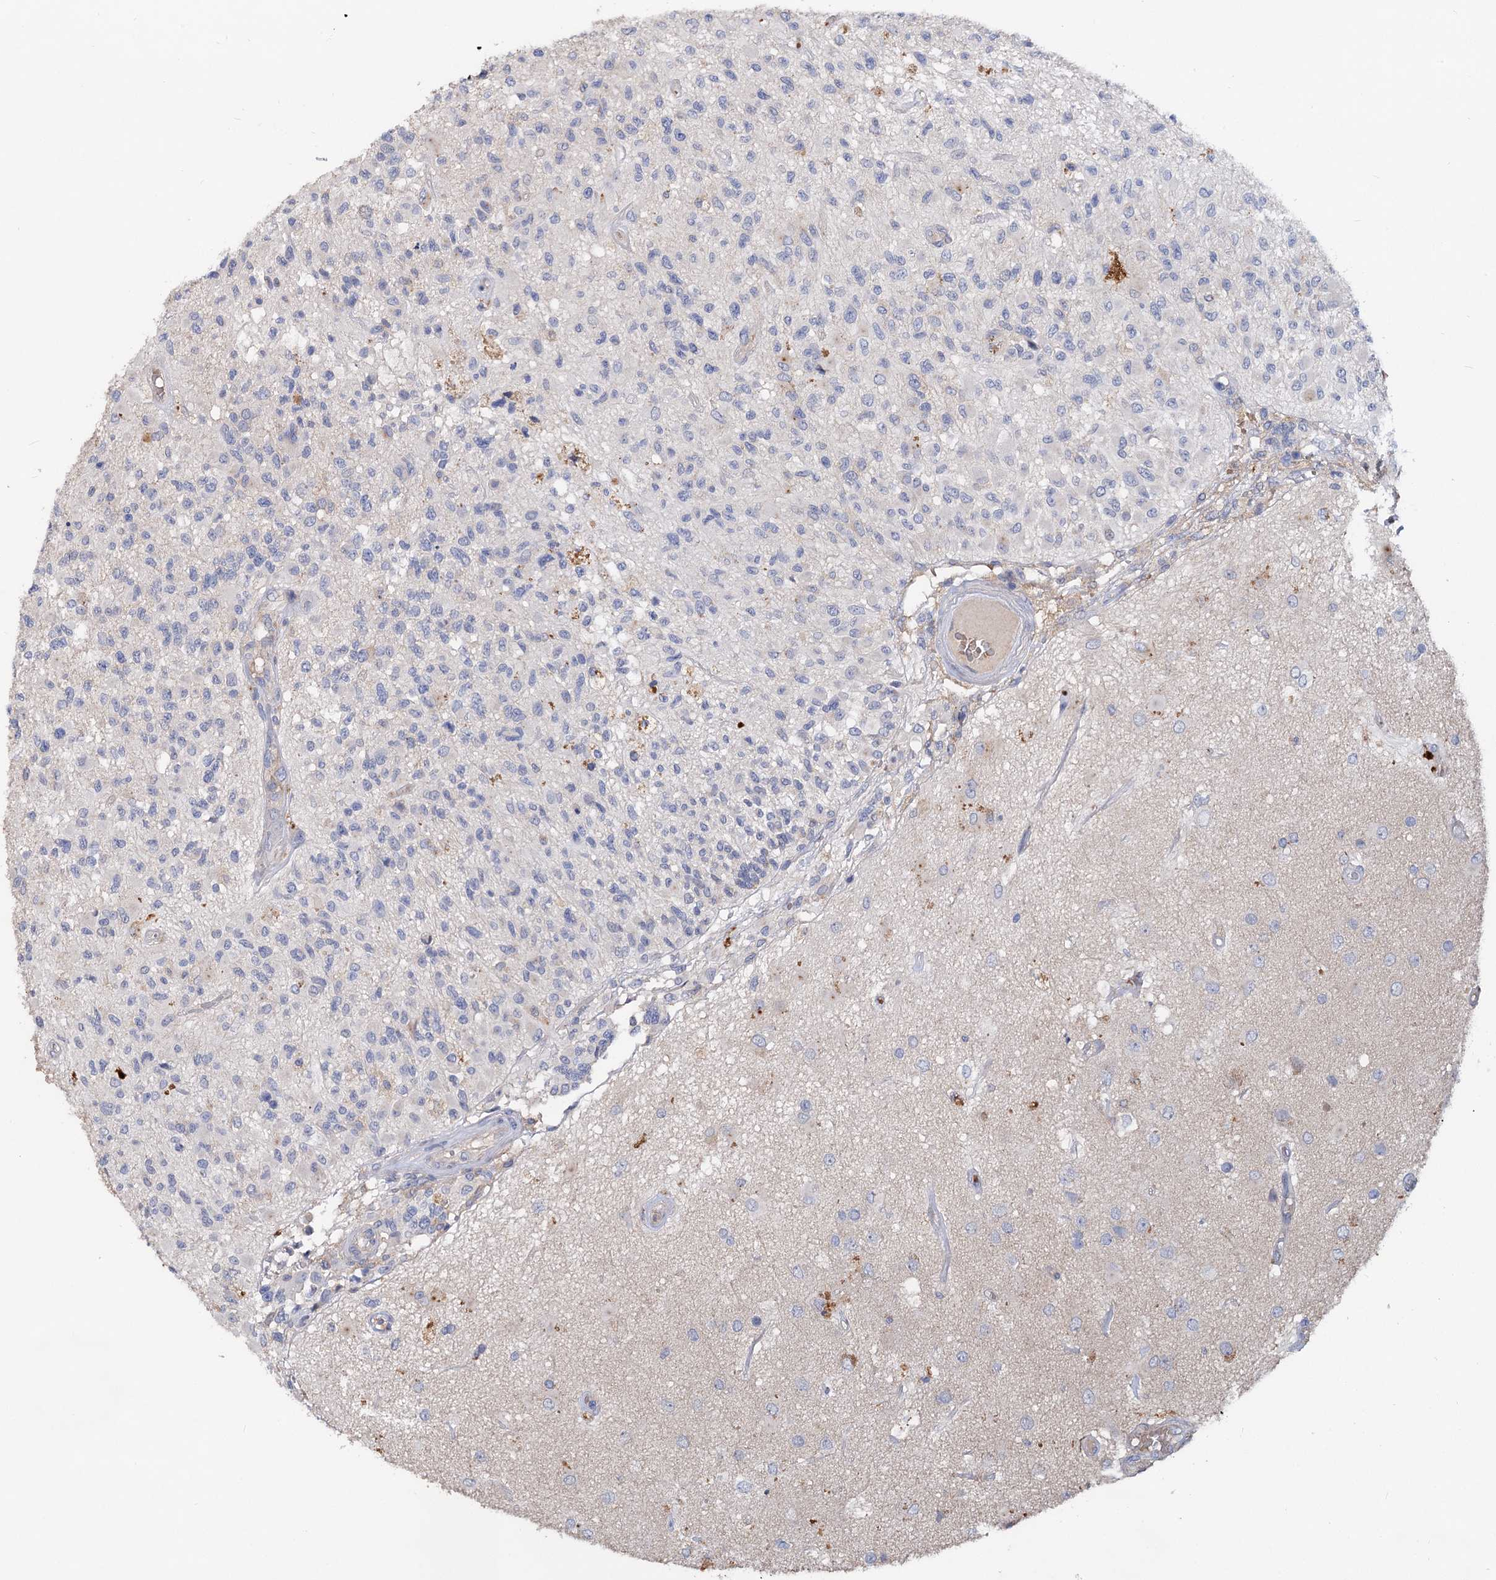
{"staining": {"intensity": "negative", "quantity": "none", "location": "none"}, "tissue": "glioma", "cell_type": "Tumor cells", "image_type": "cancer", "snomed": [{"axis": "morphology", "description": "Glioma, malignant, High grade"}, {"axis": "morphology", "description": "Glioblastoma, NOS"}, {"axis": "topography", "description": "Brain"}], "caption": "Tumor cells are negative for protein expression in human glioblastoma. (Brightfield microscopy of DAB (3,3'-diaminobenzidine) IHC at high magnification).", "gene": "HVCN1", "patient": {"sex": "male", "age": 60}}